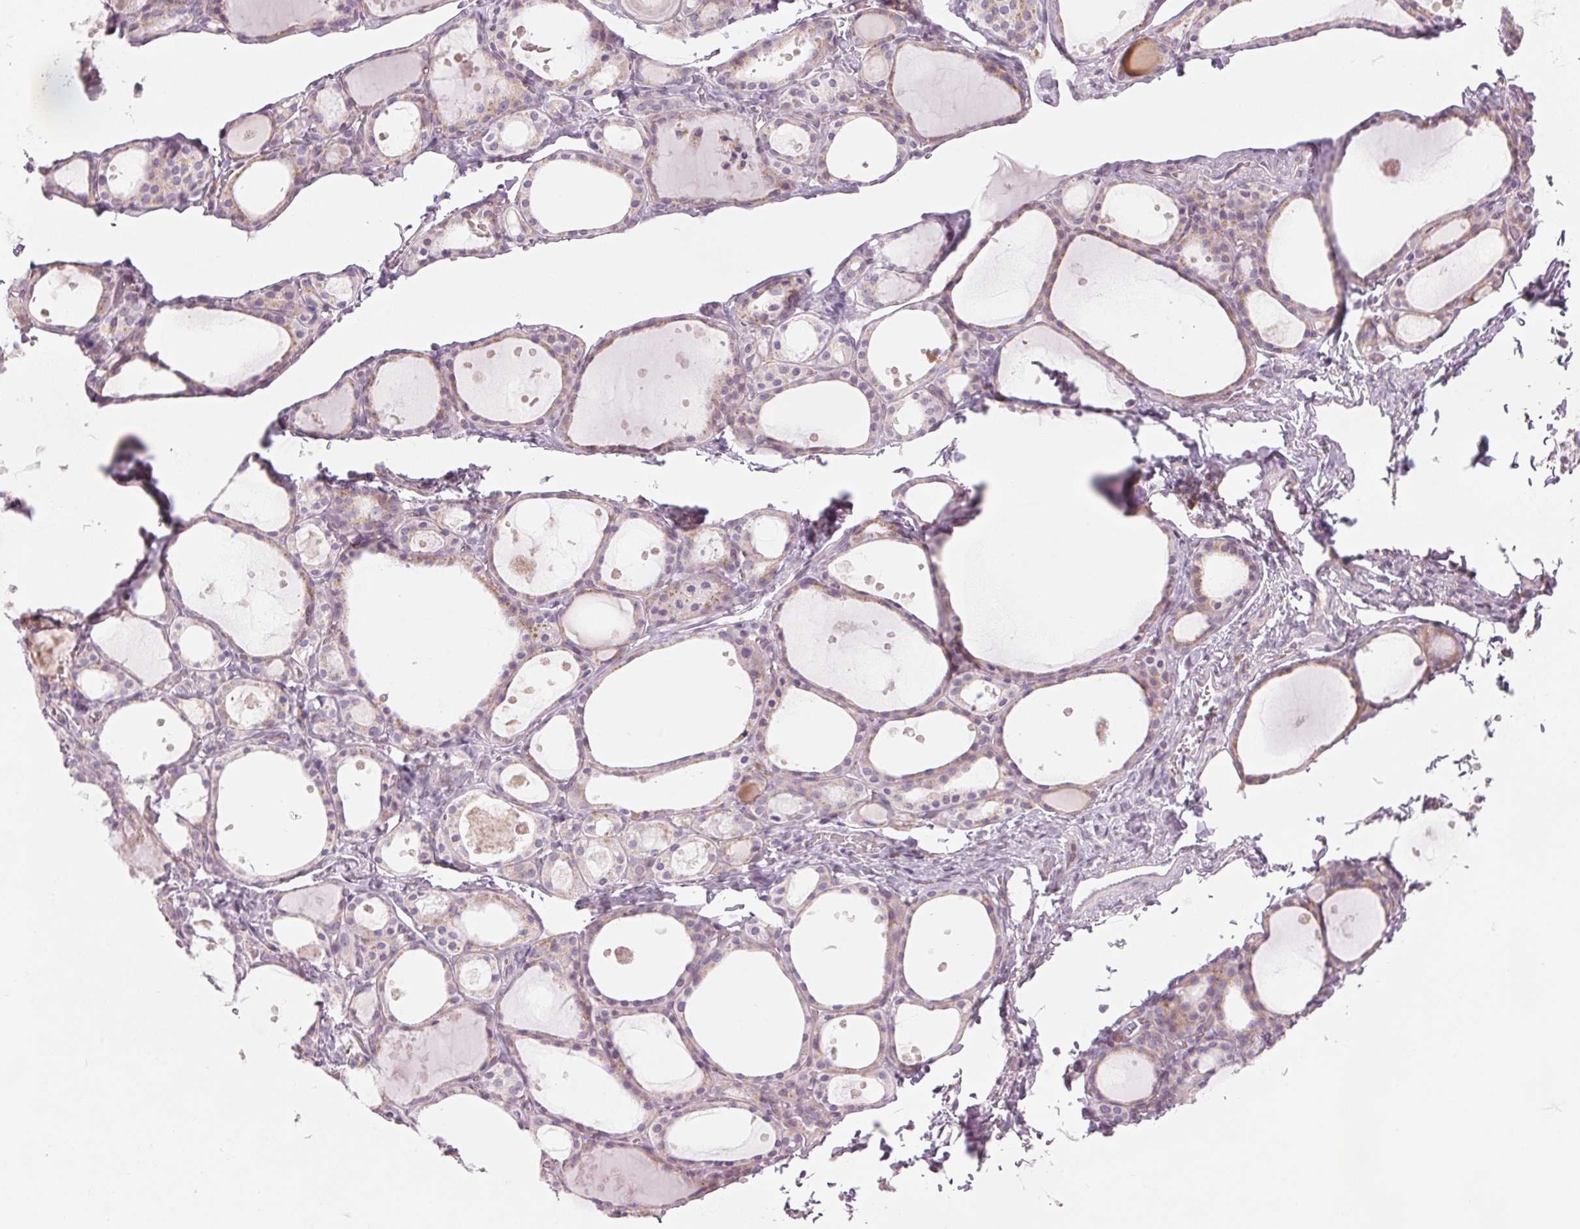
{"staining": {"intensity": "weak", "quantity": "25%-75%", "location": "cytoplasmic/membranous"}, "tissue": "thyroid gland", "cell_type": "Glandular cells", "image_type": "normal", "snomed": [{"axis": "morphology", "description": "Normal tissue, NOS"}, {"axis": "topography", "description": "Thyroid gland"}], "caption": "High-magnification brightfield microscopy of unremarkable thyroid gland stained with DAB (brown) and counterstained with hematoxylin (blue). glandular cells exhibit weak cytoplasmic/membranous positivity is identified in about25%-75% of cells. The staining was performed using DAB, with brown indicating positive protein expression. Nuclei are stained blue with hematoxylin.", "gene": "GNMT", "patient": {"sex": "male", "age": 68}}